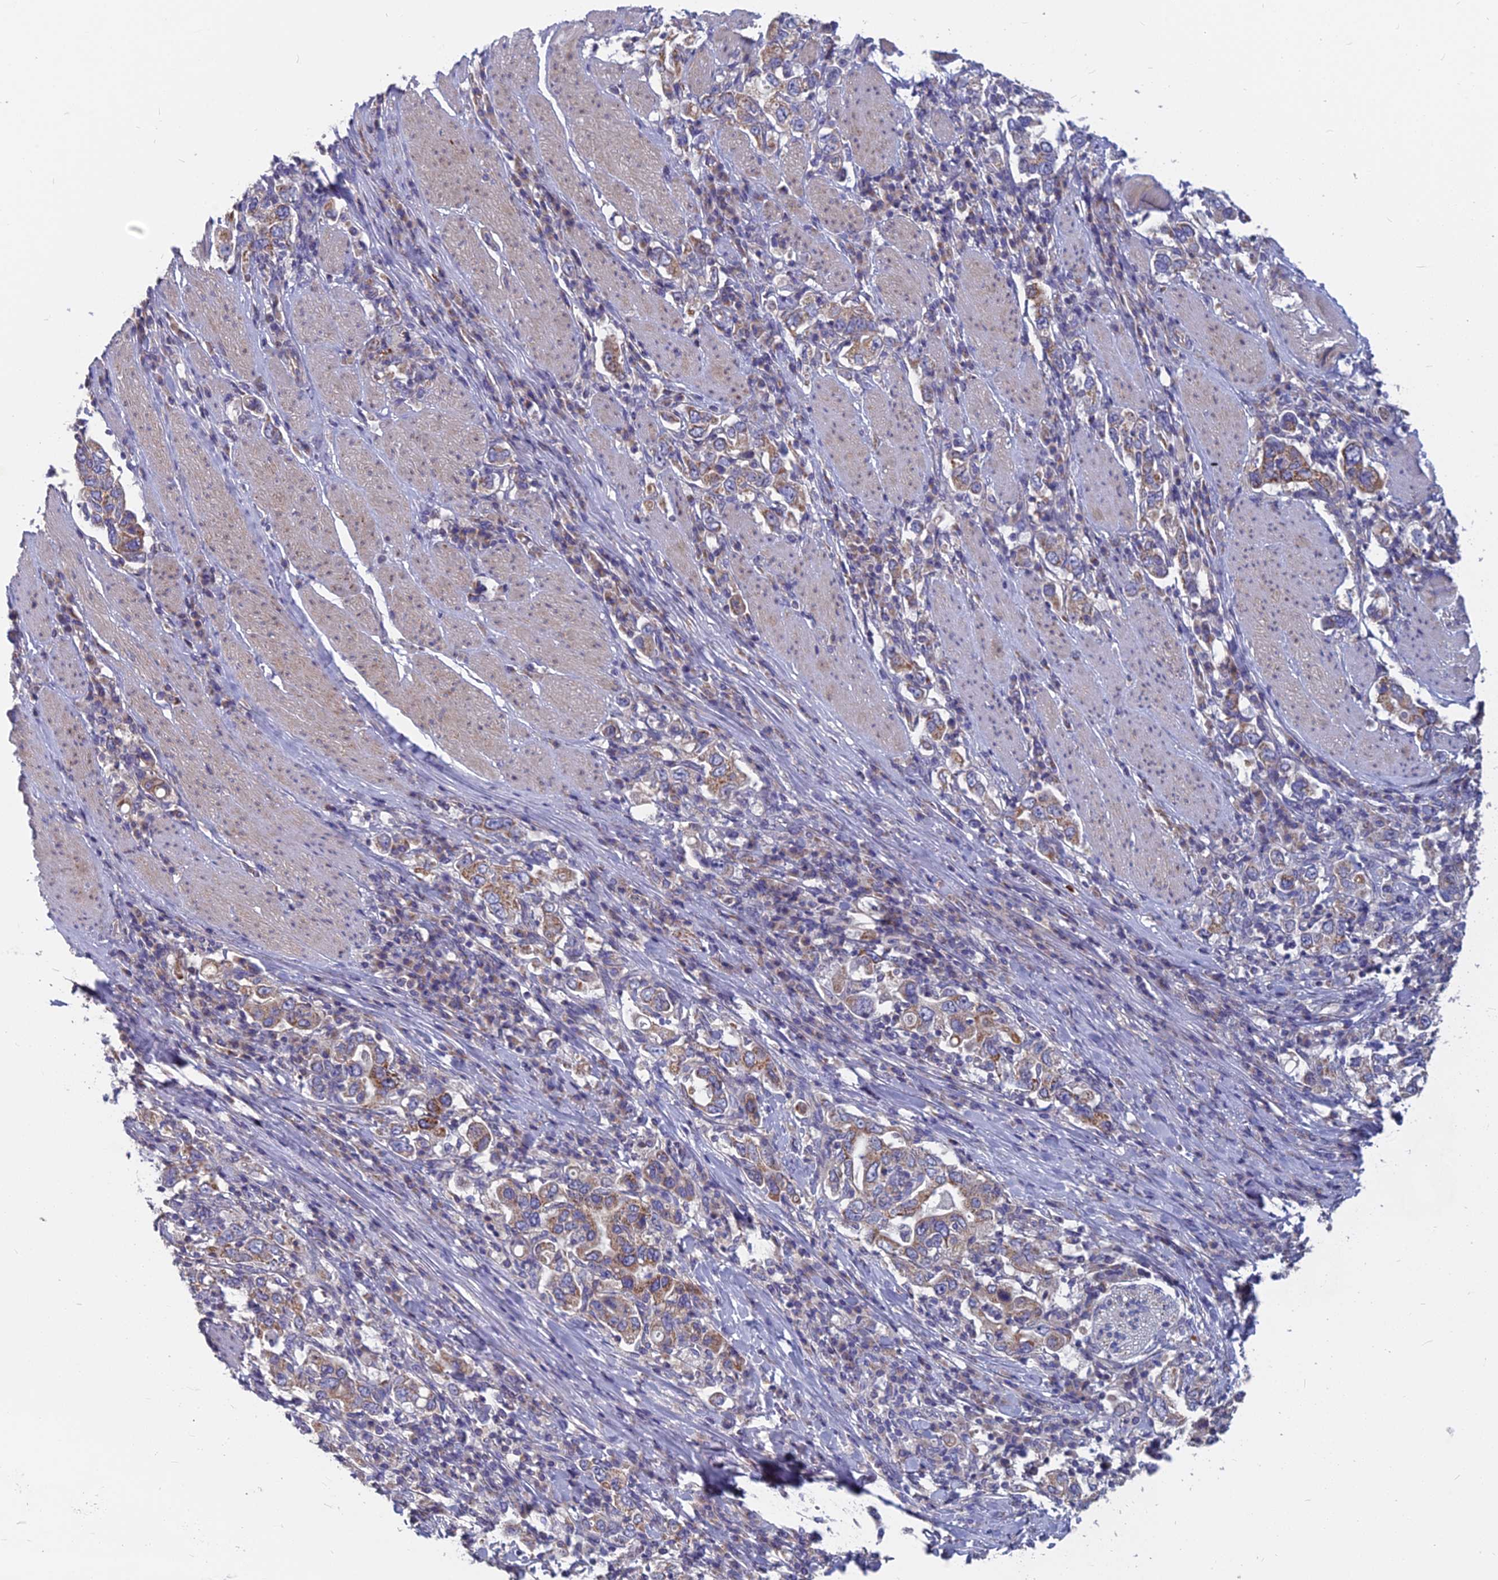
{"staining": {"intensity": "moderate", "quantity": "25%-75%", "location": "cytoplasmic/membranous"}, "tissue": "stomach cancer", "cell_type": "Tumor cells", "image_type": "cancer", "snomed": [{"axis": "morphology", "description": "Adenocarcinoma, NOS"}, {"axis": "topography", "description": "Stomach, upper"}], "caption": "IHC photomicrograph of stomach adenocarcinoma stained for a protein (brown), which shows medium levels of moderate cytoplasmic/membranous expression in approximately 25%-75% of tumor cells.", "gene": "COX20", "patient": {"sex": "male", "age": 62}}